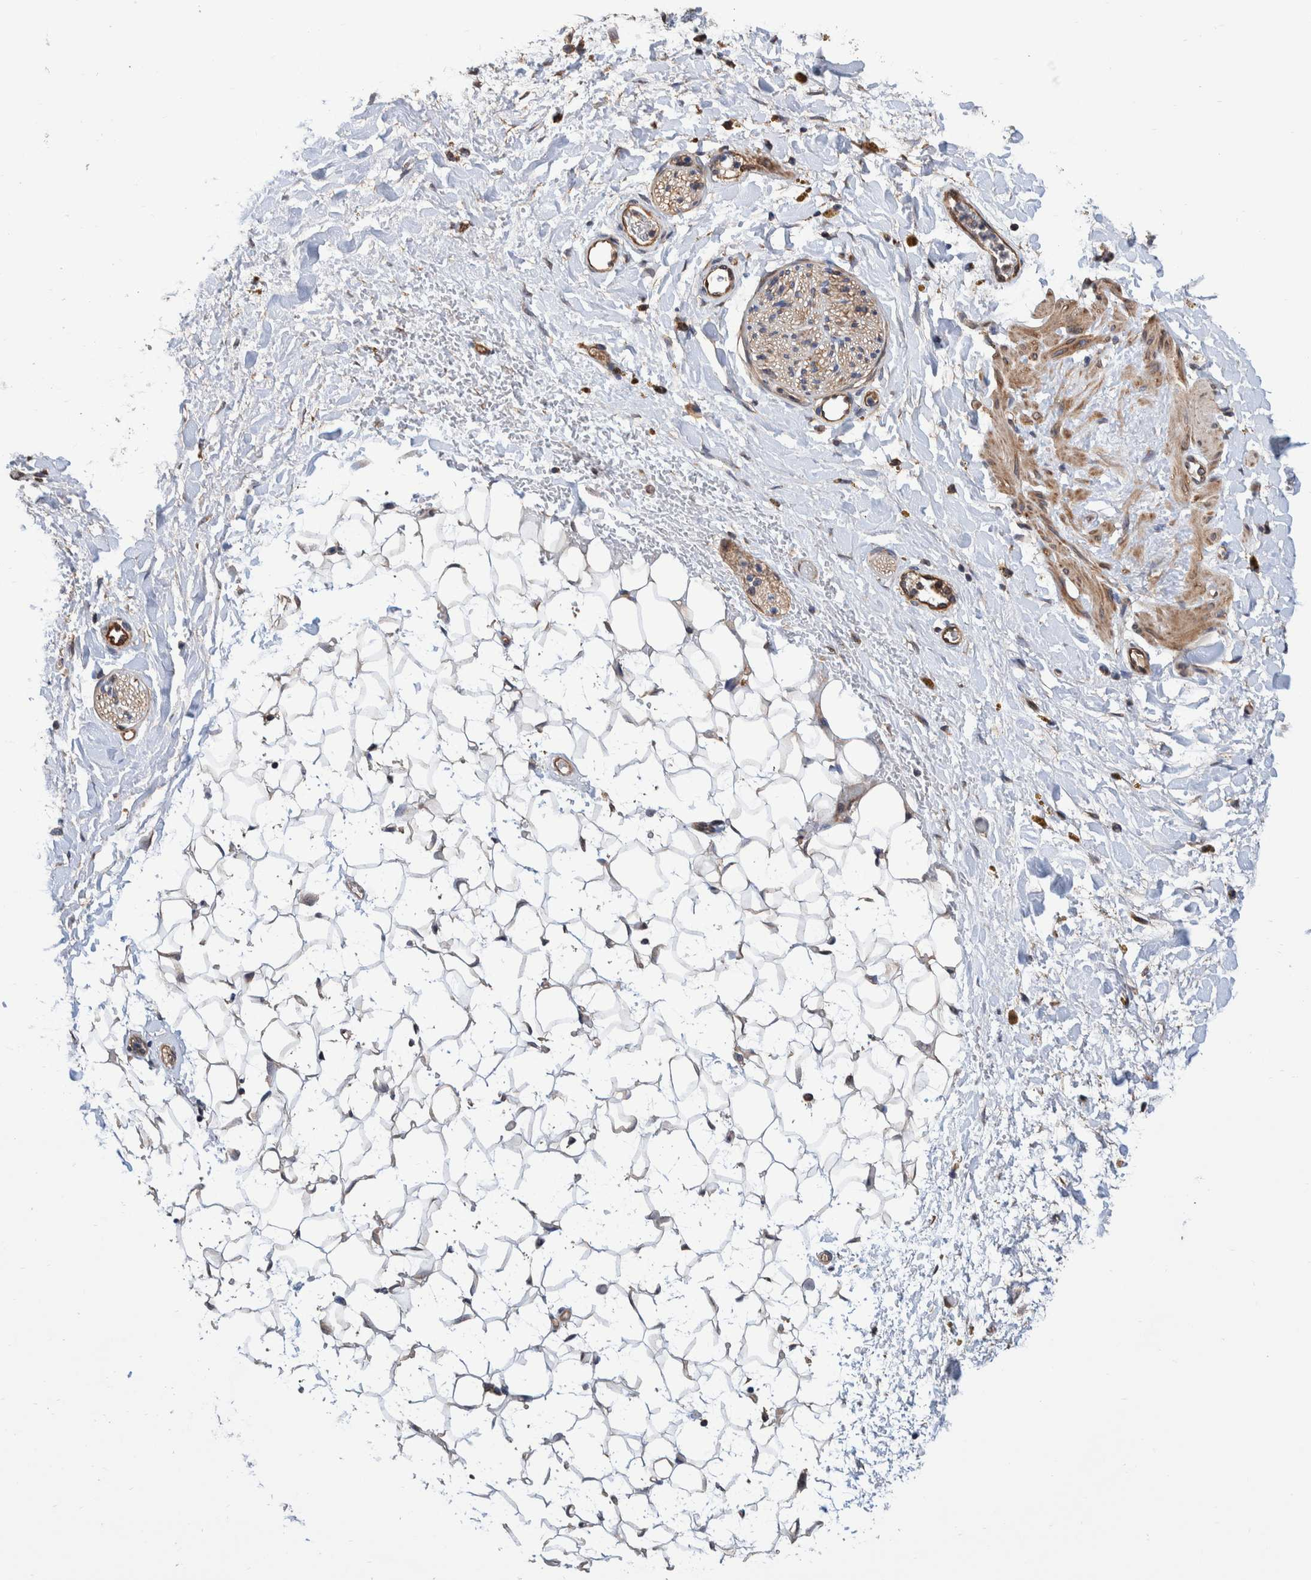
{"staining": {"intensity": "moderate", "quantity": "25%-75%", "location": "cytoplasmic/membranous"}, "tissue": "adipose tissue", "cell_type": "Adipocytes", "image_type": "normal", "snomed": [{"axis": "morphology", "description": "Normal tissue, NOS"}, {"axis": "topography", "description": "Kidney"}, {"axis": "topography", "description": "Peripheral nerve tissue"}], "caption": "Moderate cytoplasmic/membranous protein staining is identified in about 25%-75% of adipocytes in adipose tissue.", "gene": "SLC45A4", "patient": {"sex": "male", "age": 7}}